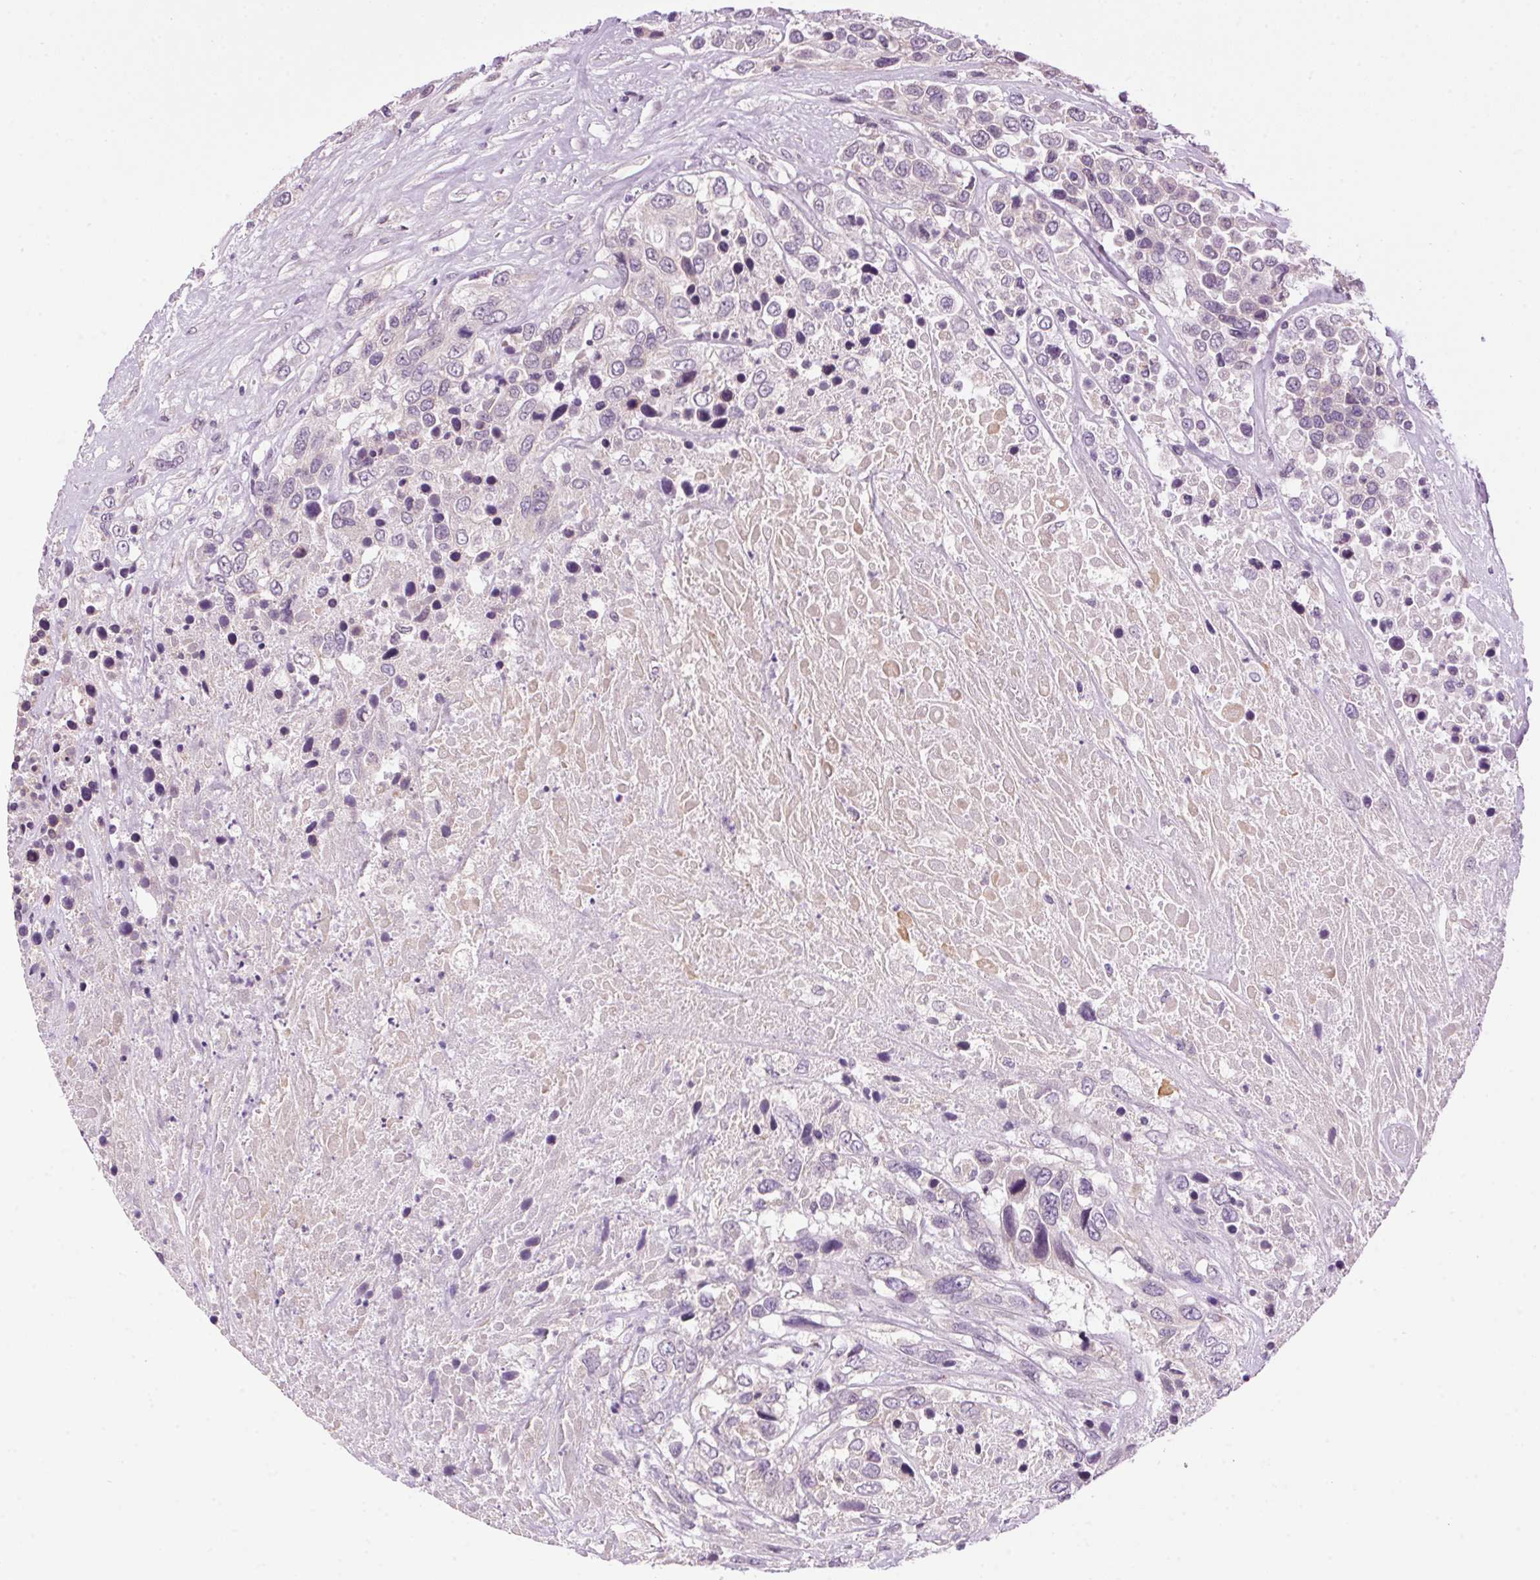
{"staining": {"intensity": "negative", "quantity": "none", "location": "none"}, "tissue": "urothelial cancer", "cell_type": "Tumor cells", "image_type": "cancer", "snomed": [{"axis": "morphology", "description": "Urothelial carcinoma, High grade"}, {"axis": "topography", "description": "Urinary bladder"}], "caption": "Immunohistochemistry of high-grade urothelial carcinoma displays no staining in tumor cells. (DAB (3,3'-diaminobenzidine) immunohistochemistry (IHC) with hematoxylin counter stain).", "gene": "SMIM13", "patient": {"sex": "female", "age": 70}}